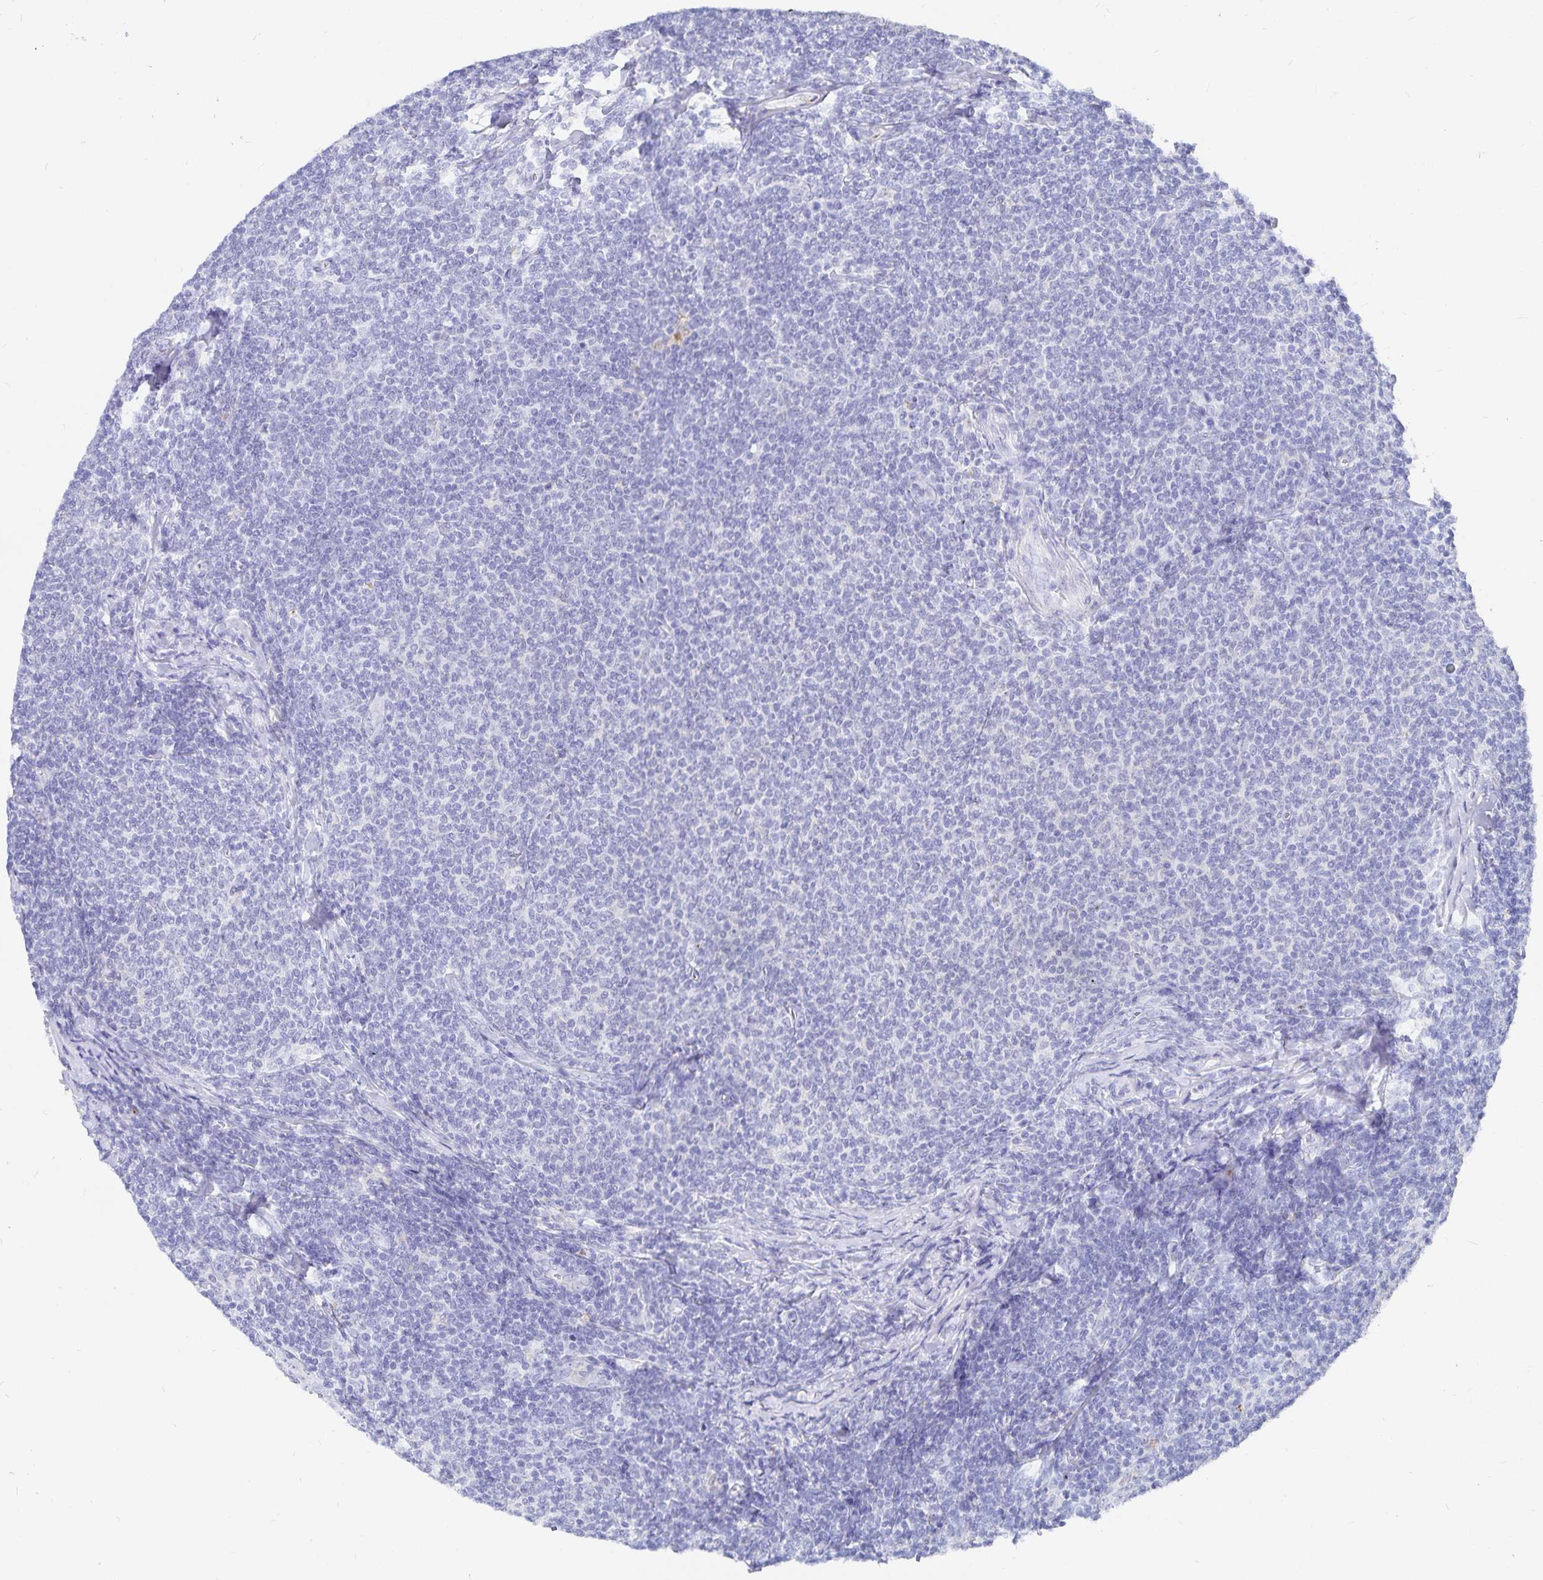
{"staining": {"intensity": "negative", "quantity": "none", "location": "none"}, "tissue": "lymphoma", "cell_type": "Tumor cells", "image_type": "cancer", "snomed": [{"axis": "morphology", "description": "Malignant lymphoma, non-Hodgkin's type, Low grade"}, {"axis": "topography", "description": "Lymph node"}], "caption": "Low-grade malignant lymphoma, non-Hodgkin's type was stained to show a protein in brown. There is no significant positivity in tumor cells.", "gene": "INSL5", "patient": {"sex": "male", "age": 52}}